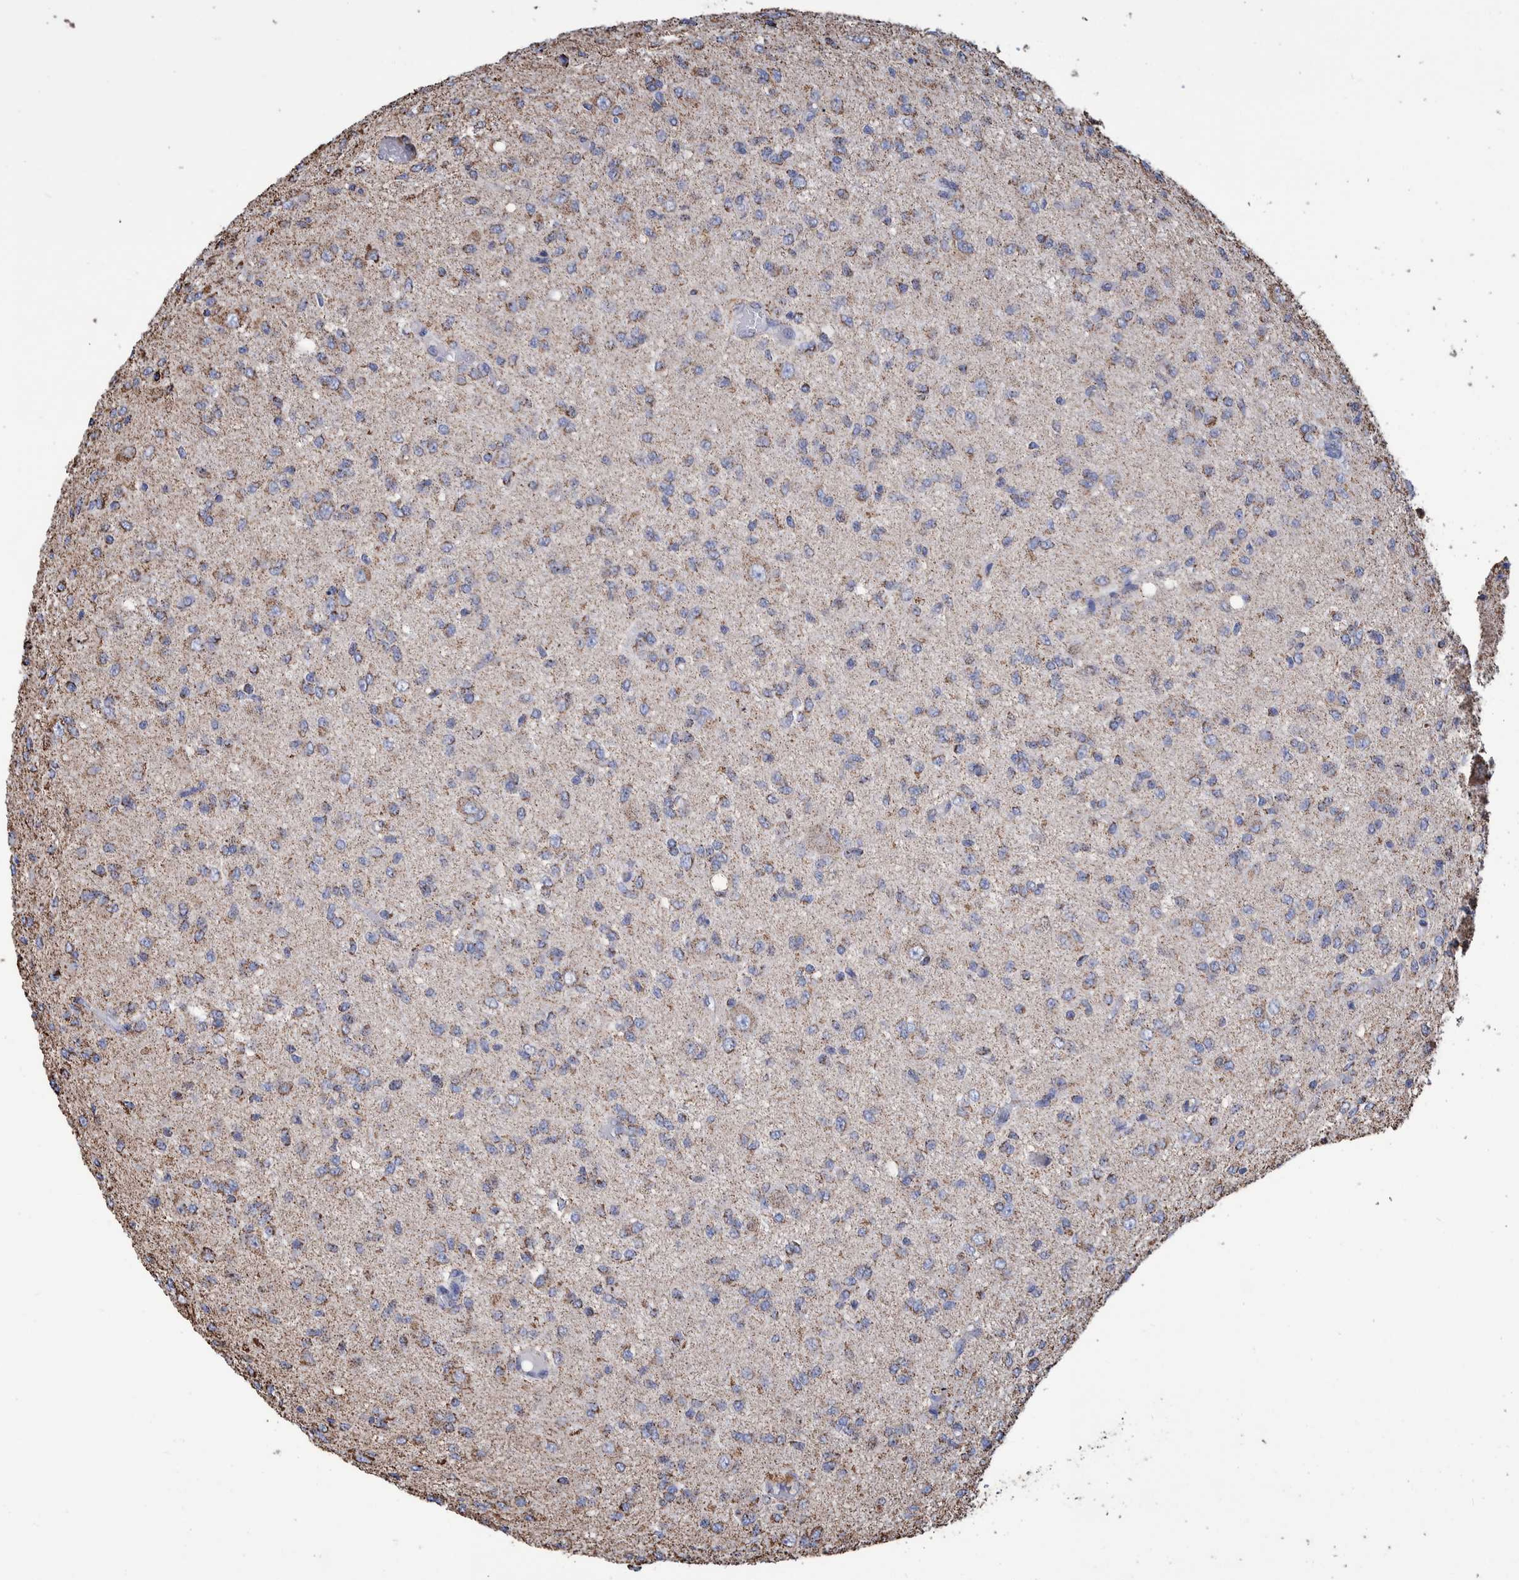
{"staining": {"intensity": "moderate", "quantity": "25%-75%", "location": "cytoplasmic/membranous"}, "tissue": "glioma", "cell_type": "Tumor cells", "image_type": "cancer", "snomed": [{"axis": "morphology", "description": "Glioma, malignant, High grade"}, {"axis": "topography", "description": "Brain"}], "caption": "IHC image of human malignant glioma (high-grade) stained for a protein (brown), which demonstrates medium levels of moderate cytoplasmic/membranous staining in approximately 25%-75% of tumor cells.", "gene": "VPS26C", "patient": {"sex": "female", "age": 59}}